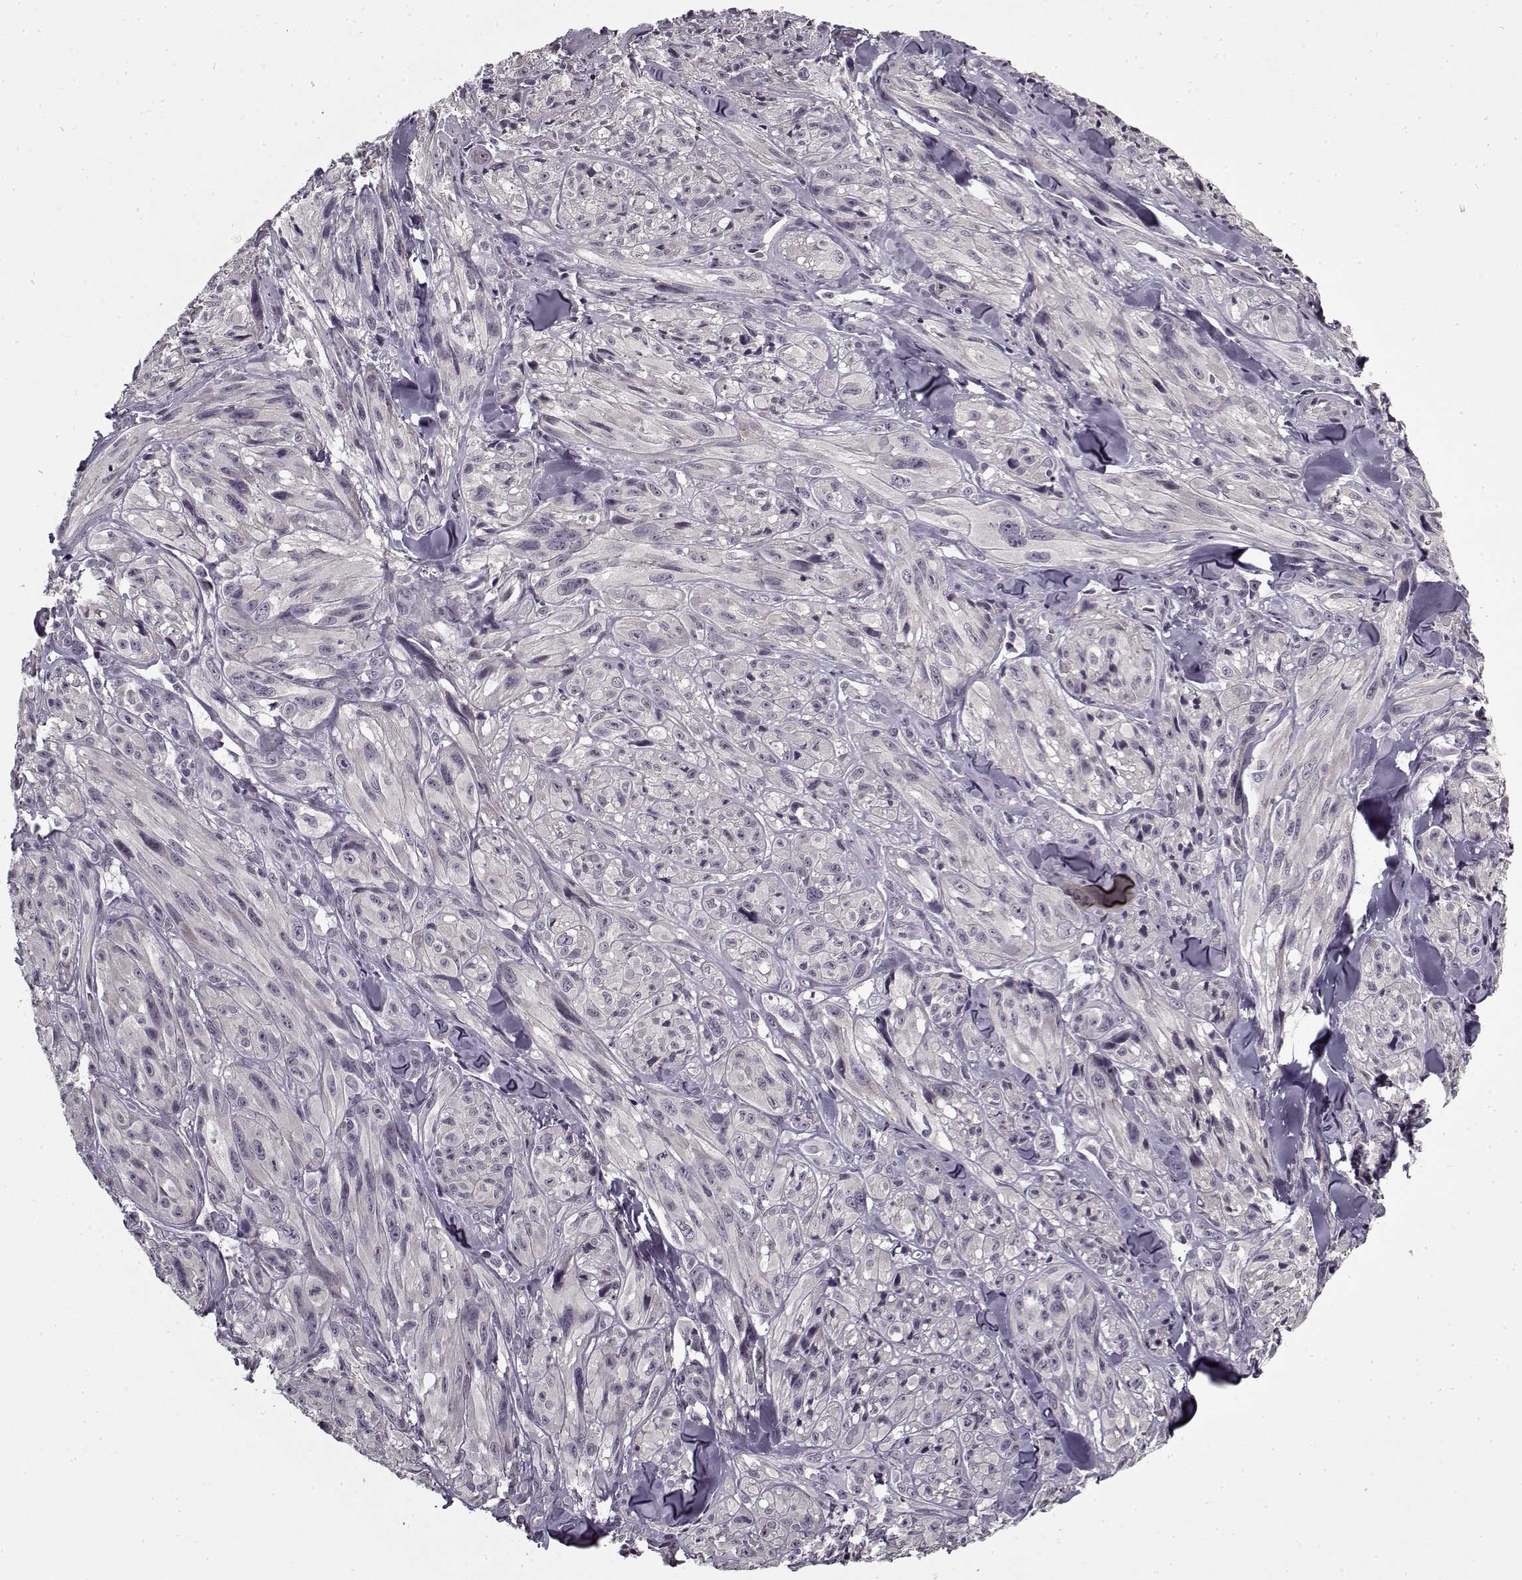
{"staining": {"intensity": "negative", "quantity": "none", "location": "none"}, "tissue": "melanoma", "cell_type": "Tumor cells", "image_type": "cancer", "snomed": [{"axis": "morphology", "description": "Malignant melanoma, NOS"}, {"axis": "topography", "description": "Skin"}], "caption": "High power microscopy photomicrograph of an immunohistochemistry image of malignant melanoma, revealing no significant staining in tumor cells.", "gene": "LAMA2", "patient": {"sex": "male", "age": 67}}